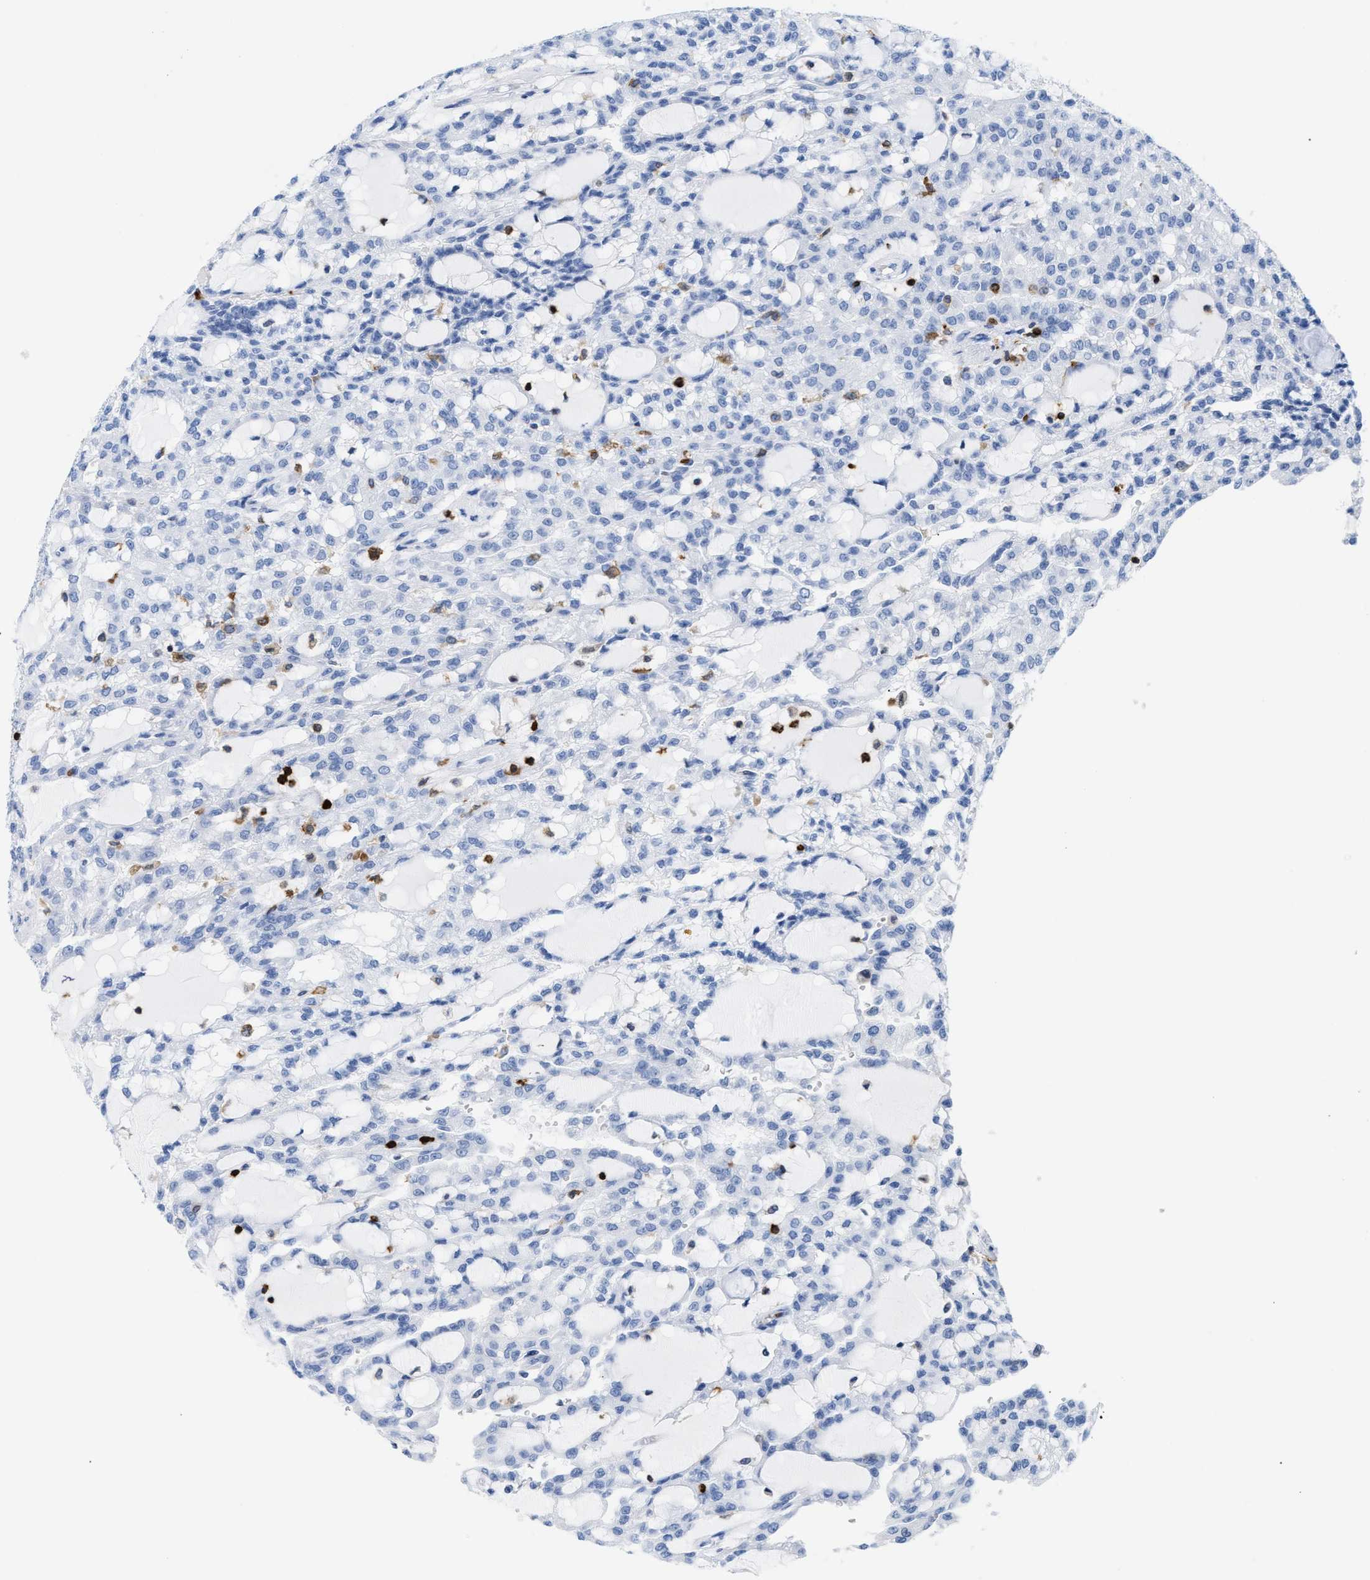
{"staining": {"intensity": "negative", "quantity": "none", "location": "none"}, "tissue": "renal cancer", "cell_type": "Tumor cells", "image_type": "cancer", "snomed": [{"axis": "morphology", "description": "Adenocarcinoma, NOS"}, {"axis": "topography", "description": "Kidney"}], "caption": "Immunohistochemistry (IHC) of human renal cancer (adenocarcinoma) displays no staining in tumor cells.", "gene": "LCP1", "patient": {"sex": "male", "age": 63}}